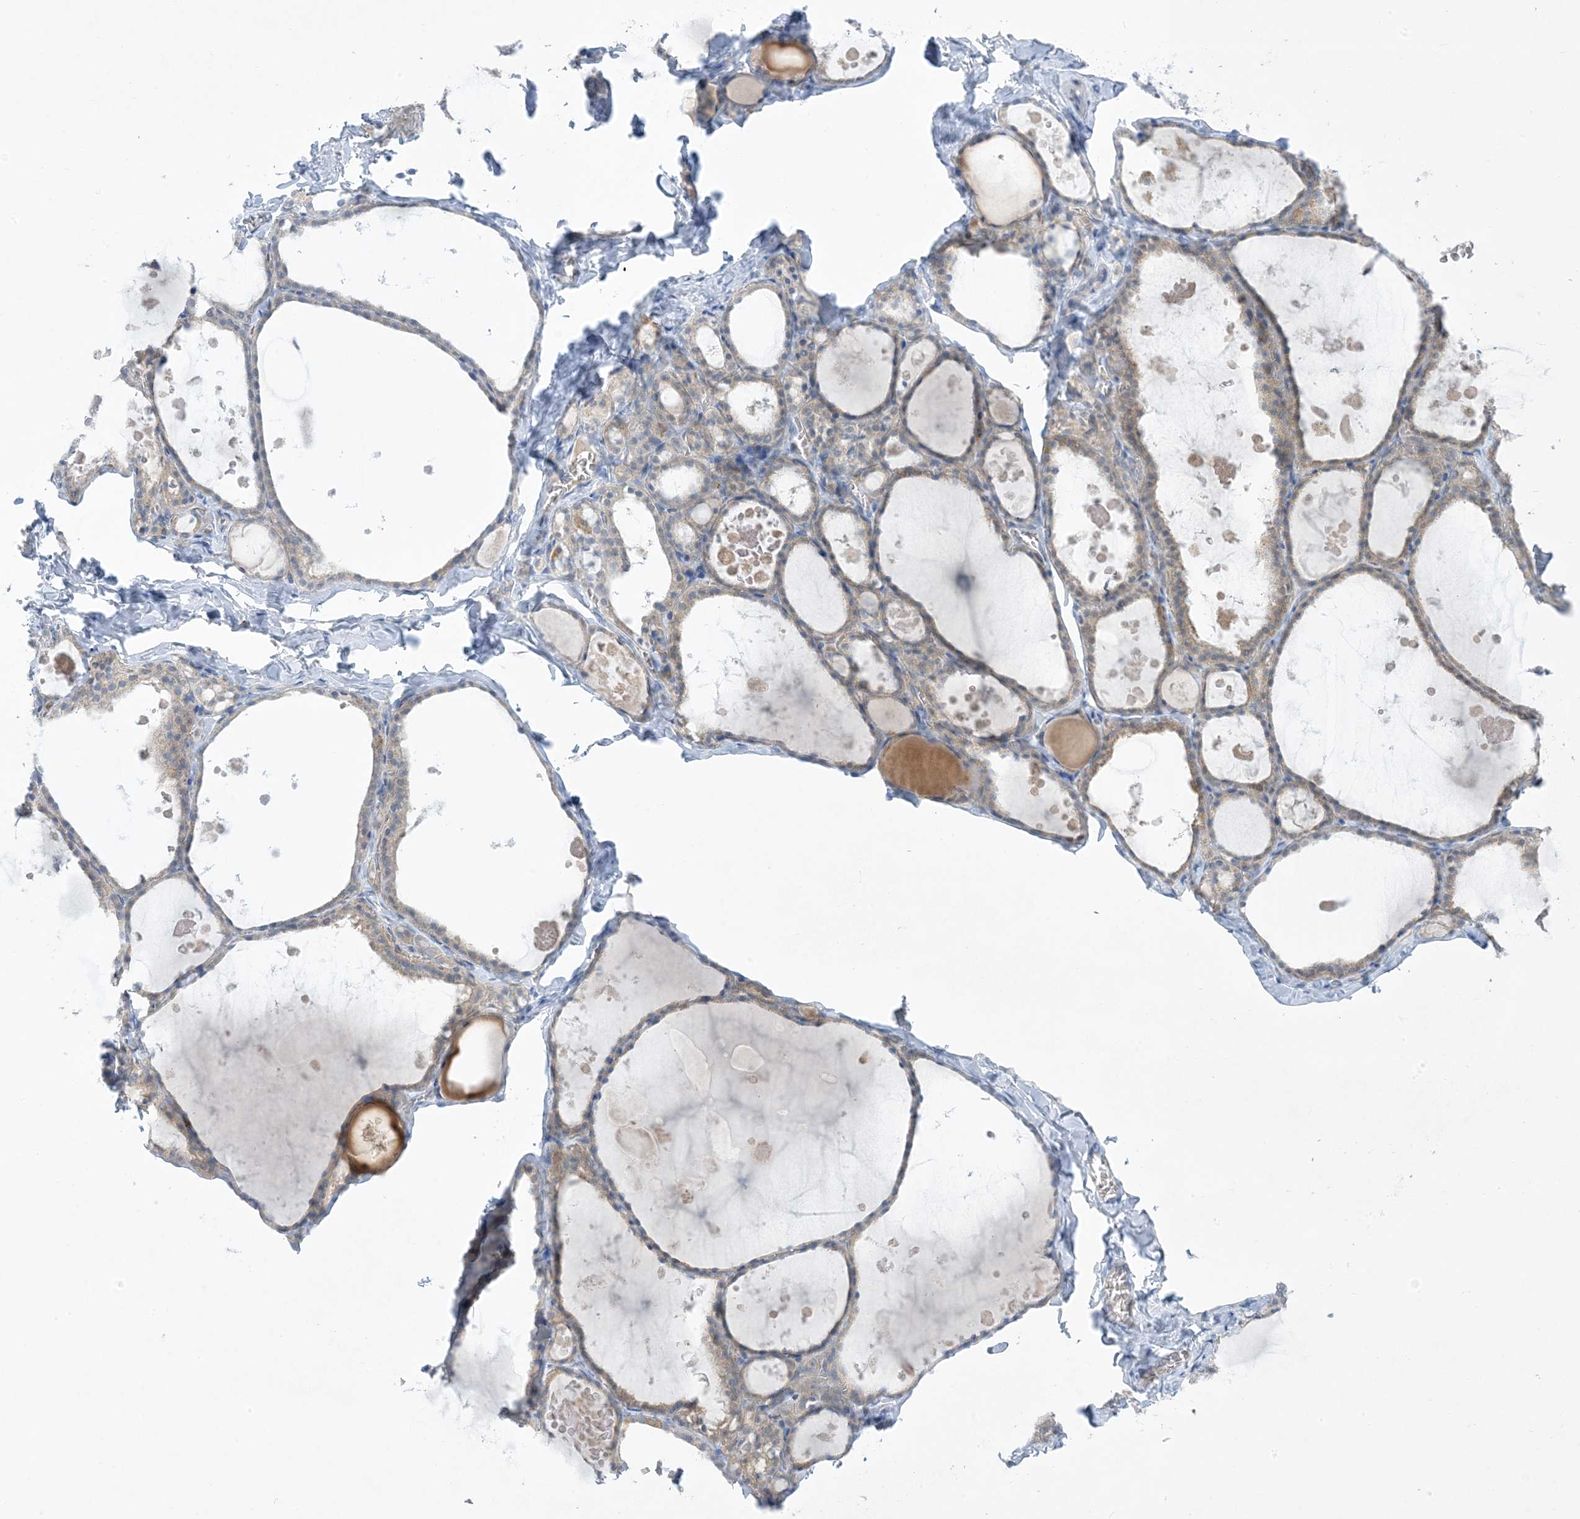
{"staining": {"intensity": "weak", "quantity": "<25%", "location": "cytoplasmic/membranous"}, "tissue": "thyroid gland", "cell_type": "Glandular cells", "image_type": "normal", "snomed": [{"axis": "morphology", "description": "Normal tissue, NOS"}, {"axis": "topography", "description": "Thyroid gland"}], "caption": "High power microscopy histopathology image of an immunohistochemistry histopathology image of benign thyroid gland, revealing no significant expression in glandular cells.", "gene": "XIRP2", "patient": {"sex": "male", "age": 56}}